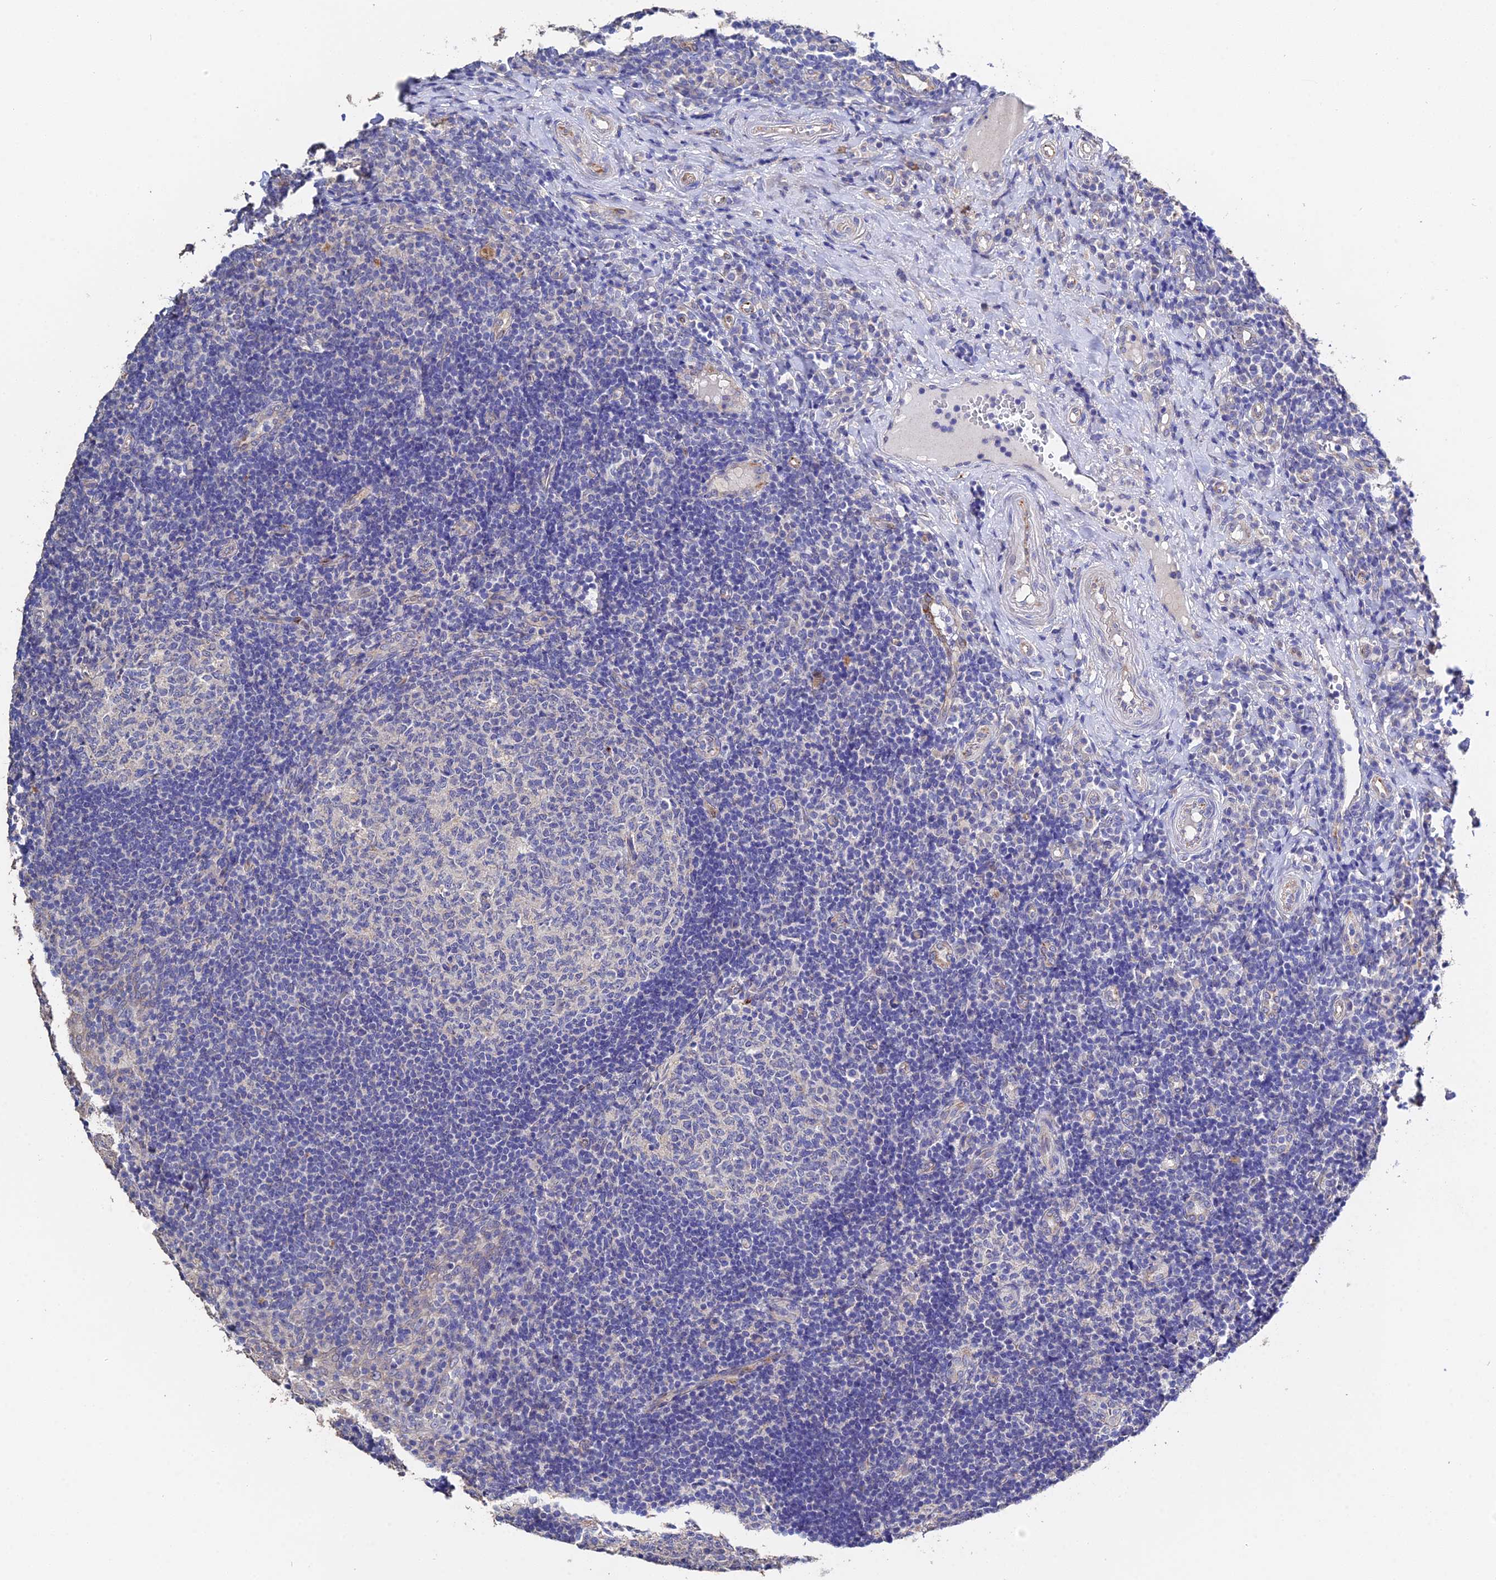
{"staining": {"intensity": "negative", "quantity": "none", "location": "none"}, "tissue": "tonsil", "cell_type": "Germinal center cells", "image_type": "normal", "snomed": [{"axis": "morphology", "description": "Normal tissue, NOS"}, {"axis": "topography", "description": "Tonsil"}], "caption": "The micrograph displays no significant expression in germinal center cells of tonsil.", "gene": "ESM1", "patient": {"sex": "female", "age": 40}}